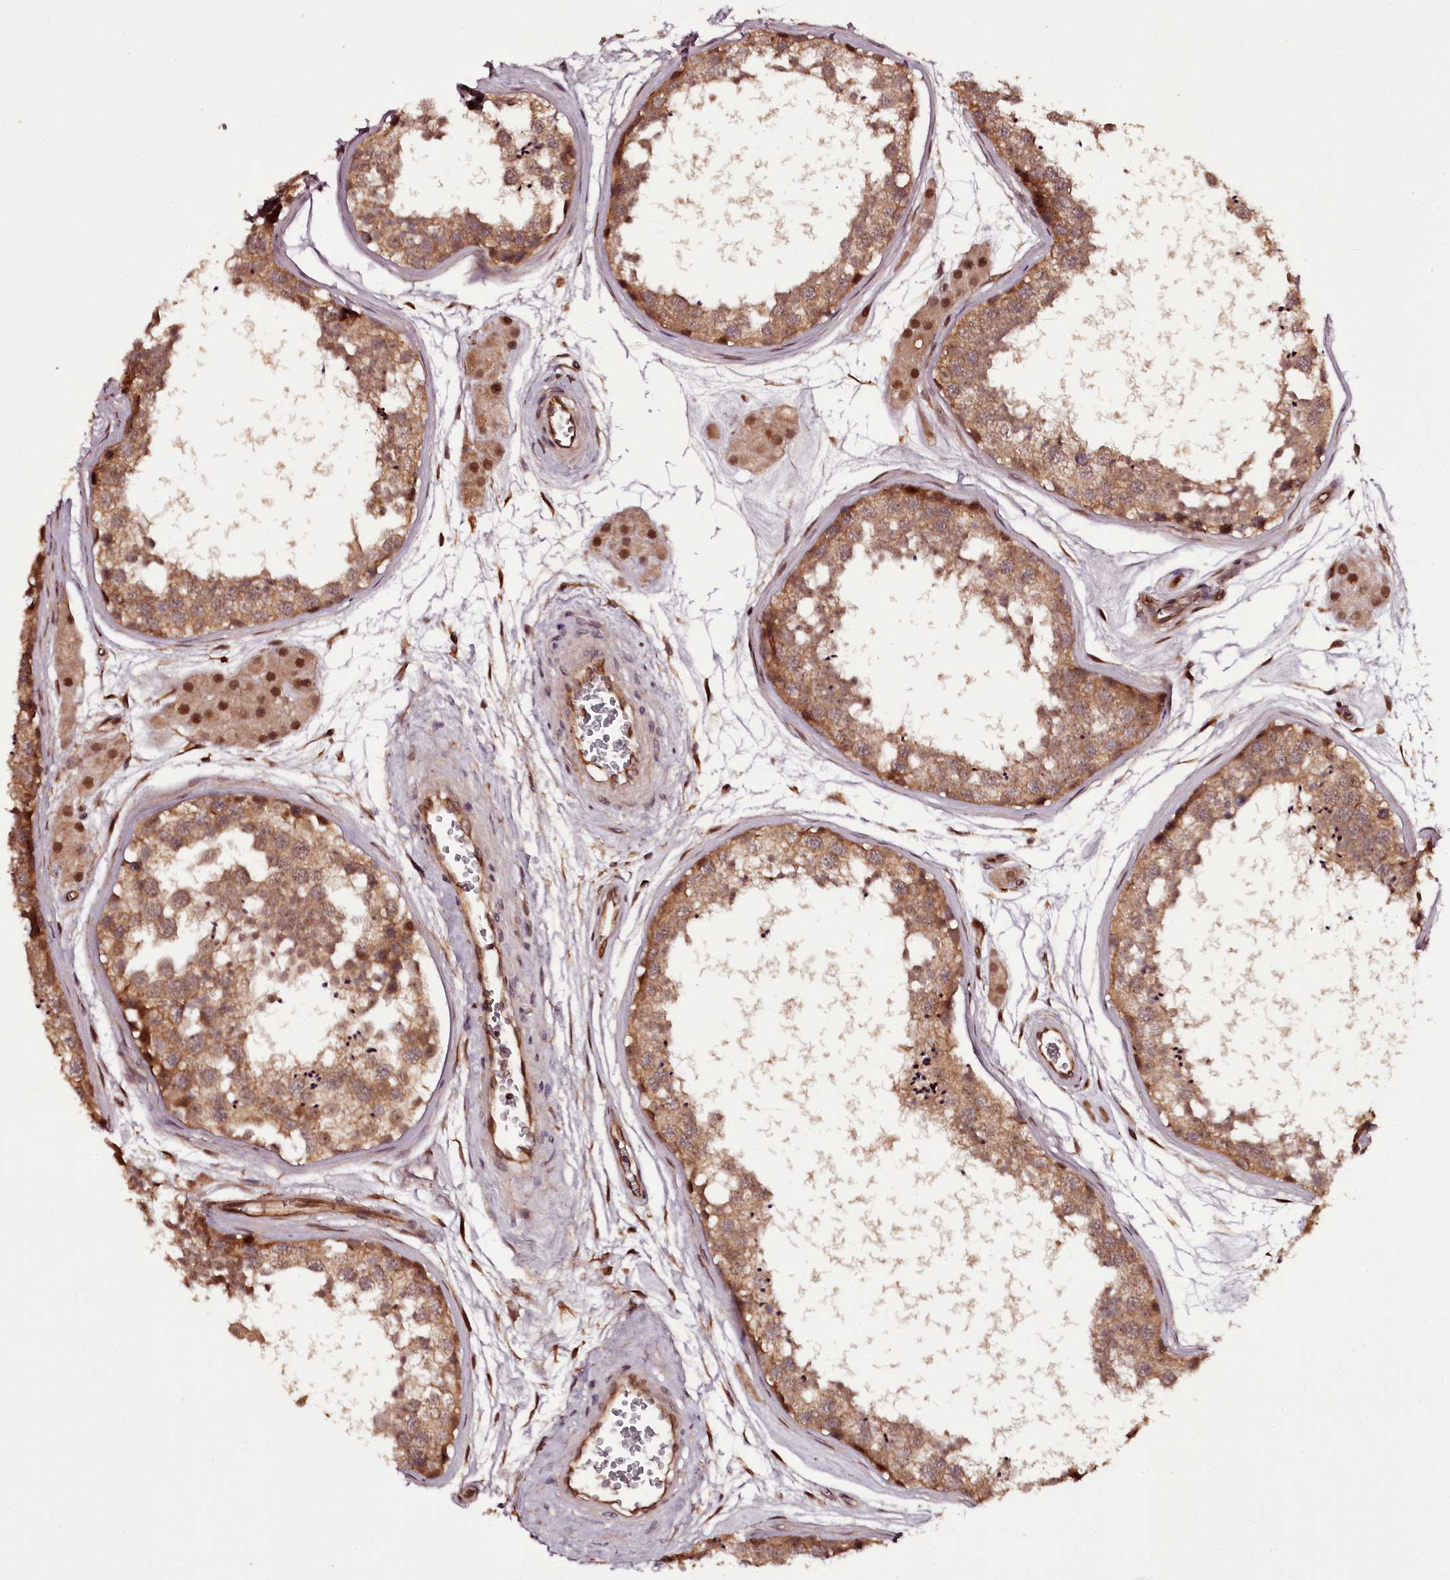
{"staining": {"intensity": "moderate", "quantity": ">75%", "location": "cytoplasmic/membranous,nuclear"}, "tissue": "testis", "cell_type": "Cells in seminiferous ducts", "image_type": "normal", "snomed": [{"axis": "morphology", "description": "Normal tissue, NOS"}, {"axis": "topography", "description": "Testis"}], "caption": "Testis stained for a protein (brown) shows moderate cytoplasmic/membranous,nuclear positive staining in about >75% of cells in seminiferous ducts.", "gene": "MAML3", "patient": {"sex": "male", "age": 56}}